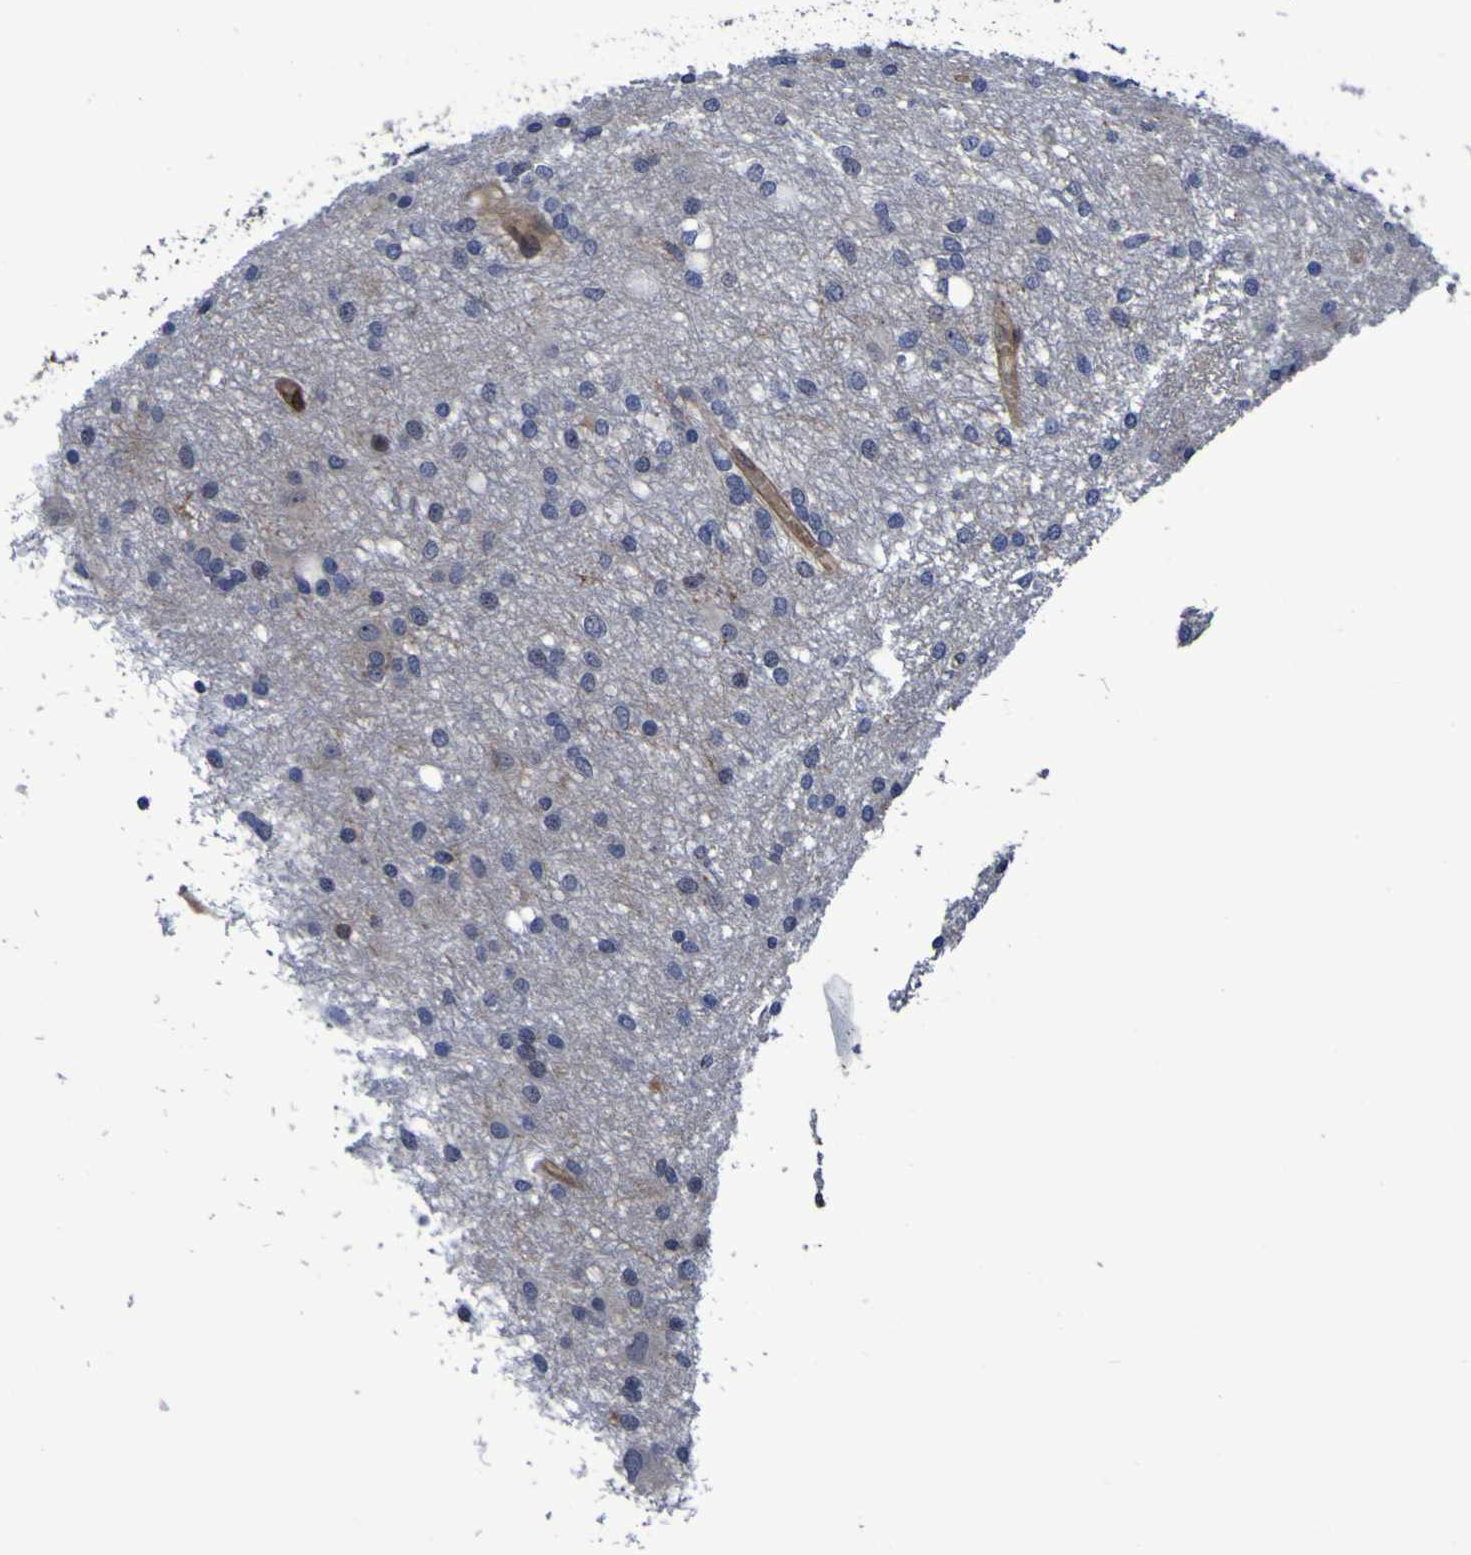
{"staining": {"intensity": "negative", "quantity": "none", "location": "none"}, "tissue": "glioma", "cell_type": "Tumor cells", "image_type": "cancer", "snomed": [{"axis": "morphology", "description": "Glioma, malignant, High grade"}, {"axis": "topography", "description": "Brain"}], "caption": "An image of human malignant glioma (high-grade) is negative for staining in tumor cells.", "gene": "MGLL", "patient": {"sex": "female", "age": 59}}